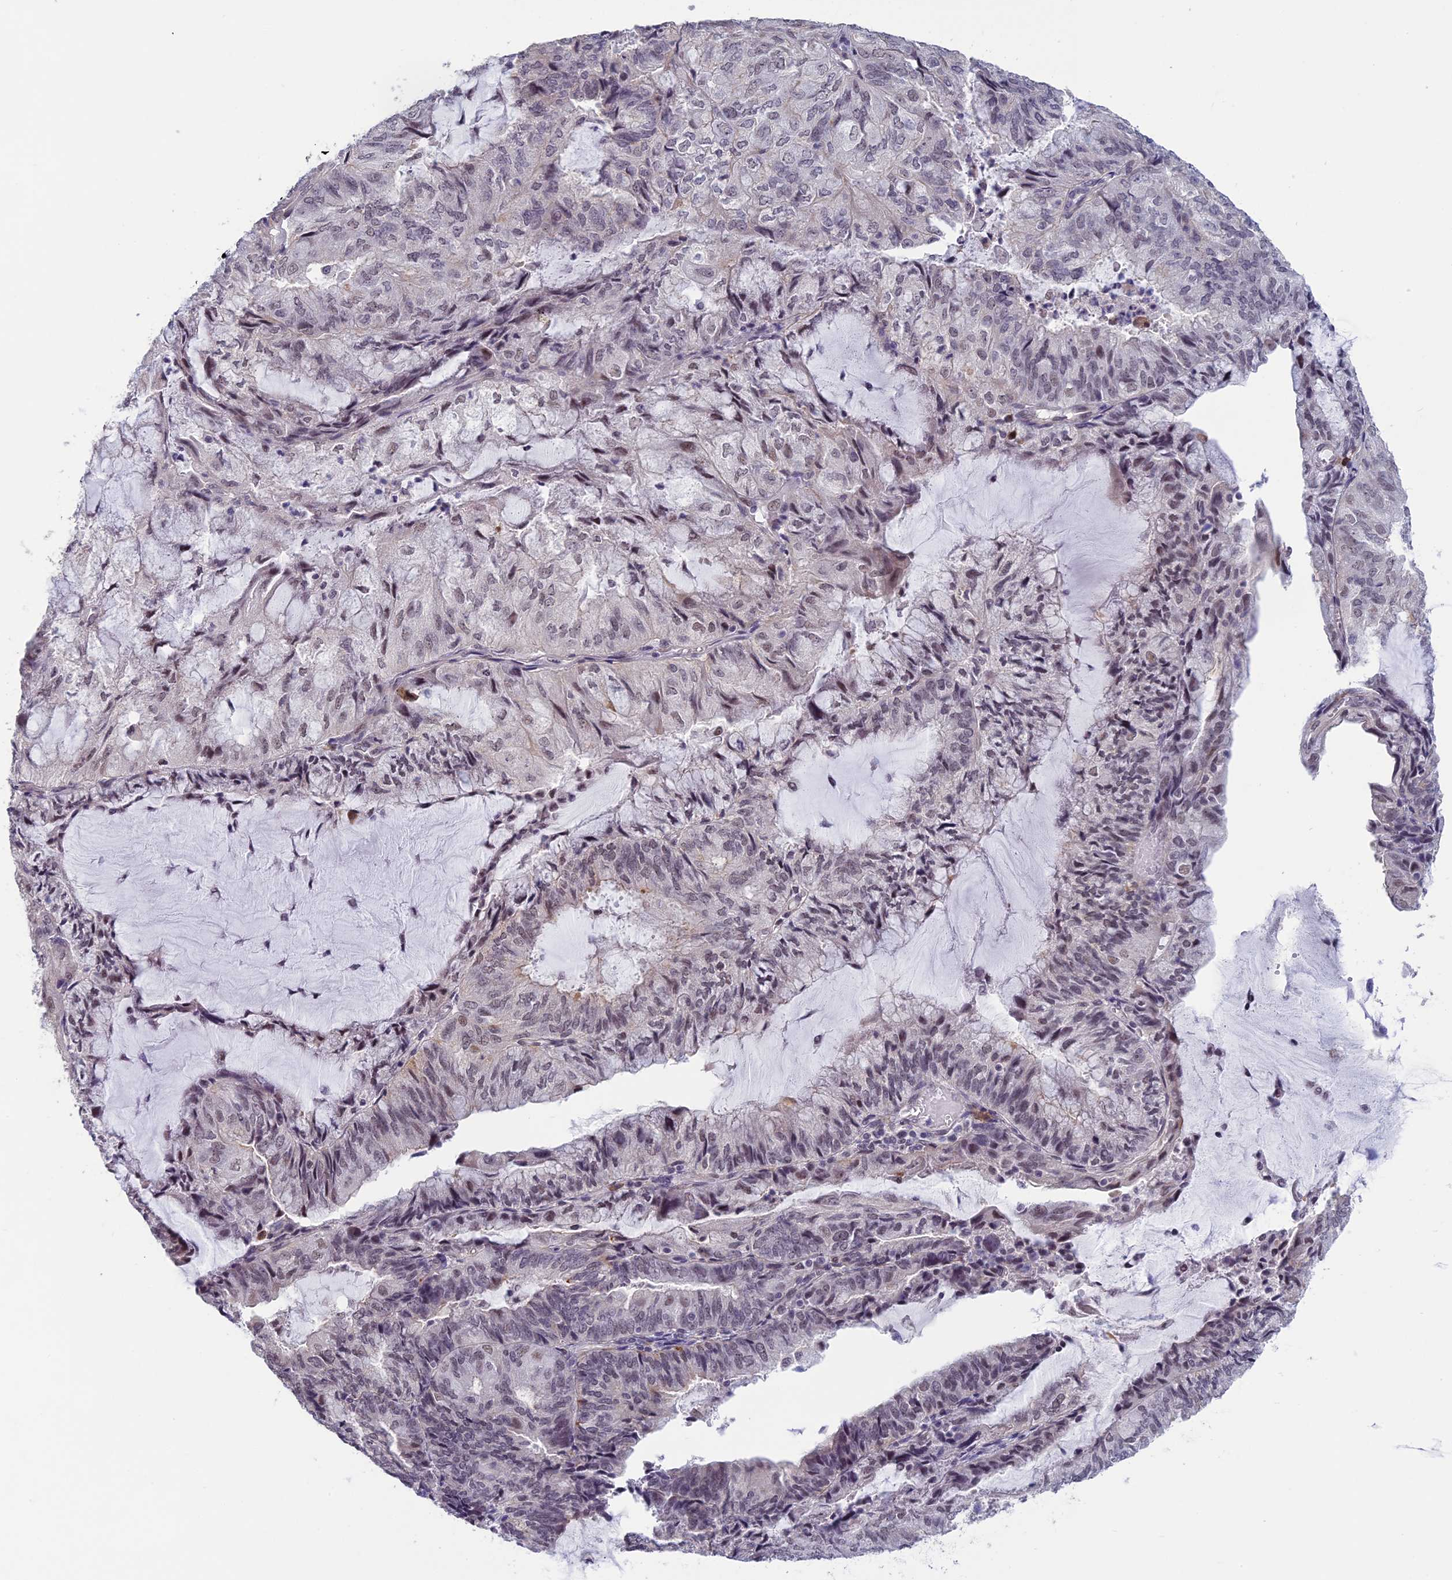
{"staining": {"intensity": "negative", "quantity": "none", "location": "none"}, "tissue": "endometrial cancer", "cell_type": "Tumor cells", "image_type": "cancer", "snomed": [{"axis": "morphology", "description": "Adenocarcinoma, NOS"}, {"axis": "topography", "description": "Endometrium"}], "caption": "Immunohistochemistry (IHC) histopathology image of neoplastic tissue: endometrial adenocarcinoma stained with DAB (3,3'-diaminobenzidine) displays no significant protein positivity in tumor cells. The staining is performed using DAB brown chromogen with nuclei counter-stained in using hematoxylin.", "gene": "MORF4L1", "patient": {"sex": "female", "age": 81}}